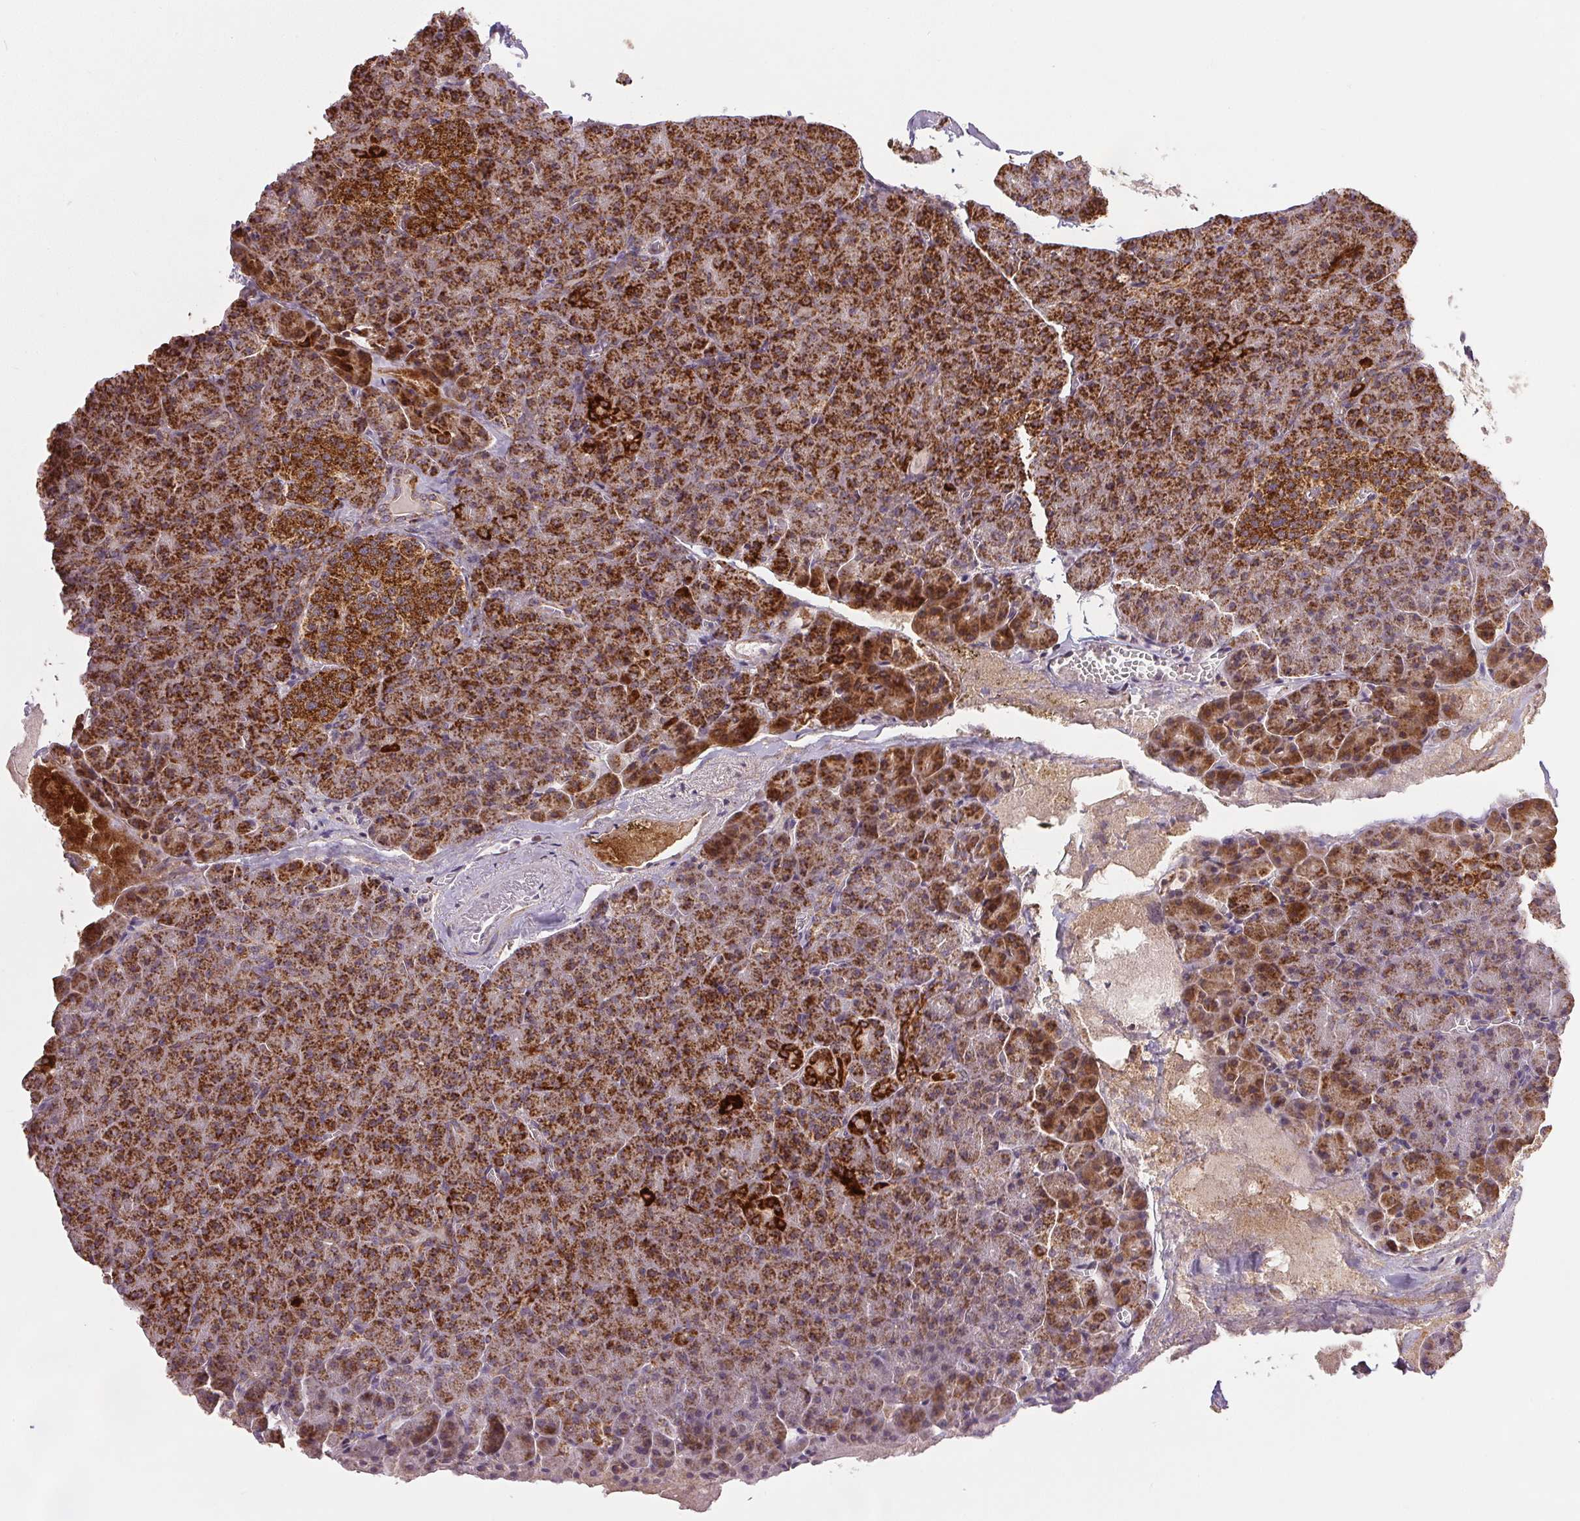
{"staining": {"intensity": "strong", "quantity": ">75%", "location": "cytoplasmic/membranous"}, "tissue": "pancreas", "cell_type": "Exocrine glandular cells", "image_type": "normal", "snomed": [{"axis": "morphology", "description": "Normal tissue, NOS"}, {"axis": "topography", "description": "Pancreas"}], "caption": "Immunohistochemistry image of normal pancreas stained for a protein (brown), which demonstrates high levels of strong cytoplasmic/membranous staining in approximately >75% of exocrine glandular cells.", "gene": "SDHB", "patient": {"sex": "female", "age": 74}}